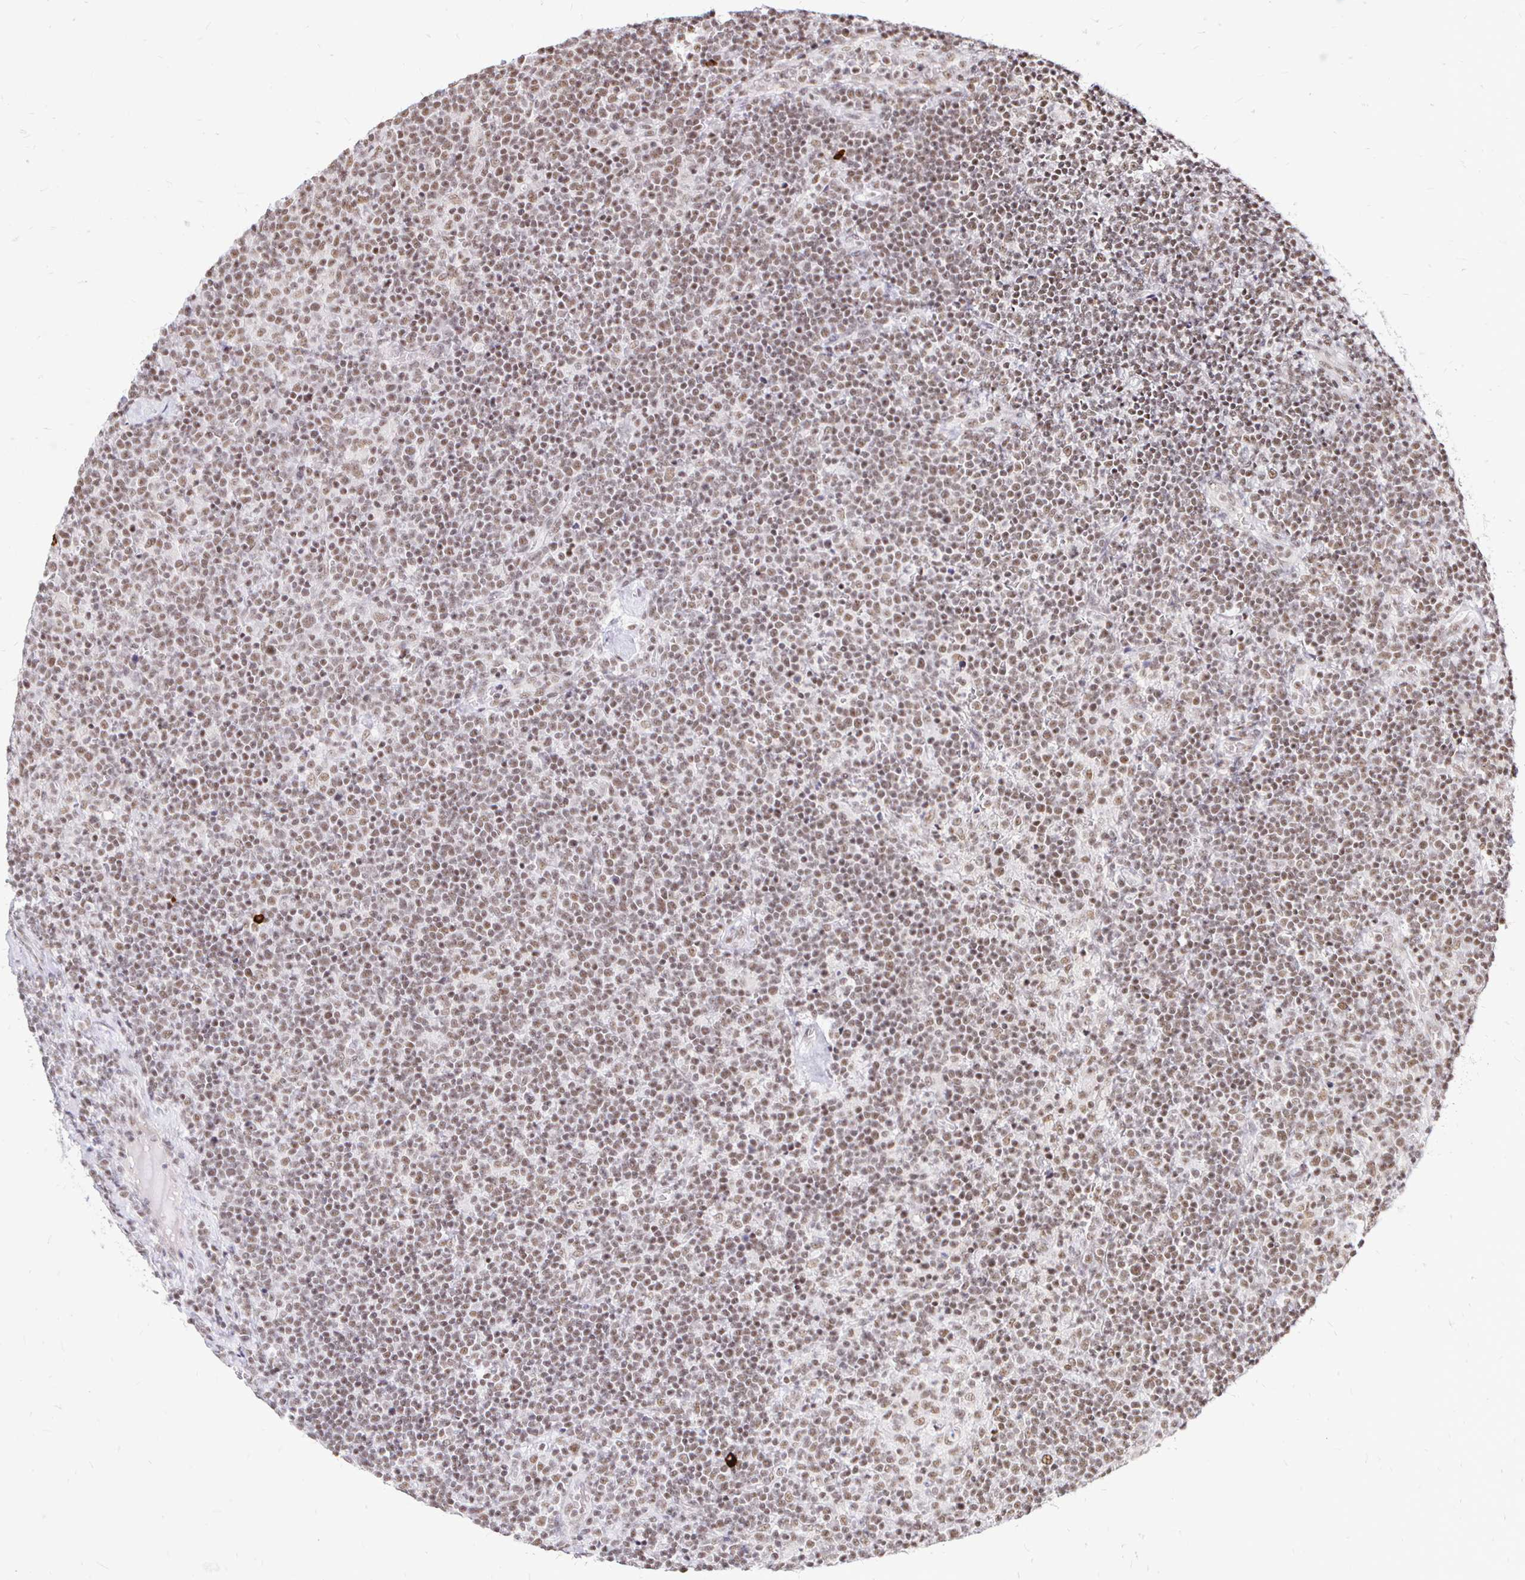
{"staining": {"intensity": "weak", "quantity": ">75%", "location": "nuclear"}, "tissue": "lymphoma", "cell_type": "Tumor cells", "image_type": "cancer", "snomed": [{"axis": "morphology", "description": "Malignant lymphoma, non-Hodgkin's type, High grade"}, {"axis": "topography", "description": "Lymph node"}], "caption": "Protein analysis of high-grade malignant lymphoma, non-Hodgkin's type tissue exhibits weak nuclear staining in about >75% of tumor cells. (DAB IHC, brown staining for protein, blue staining for nuclei).", "gene": "SIN3A", "patient": {"sex": "male", "age": 61}}